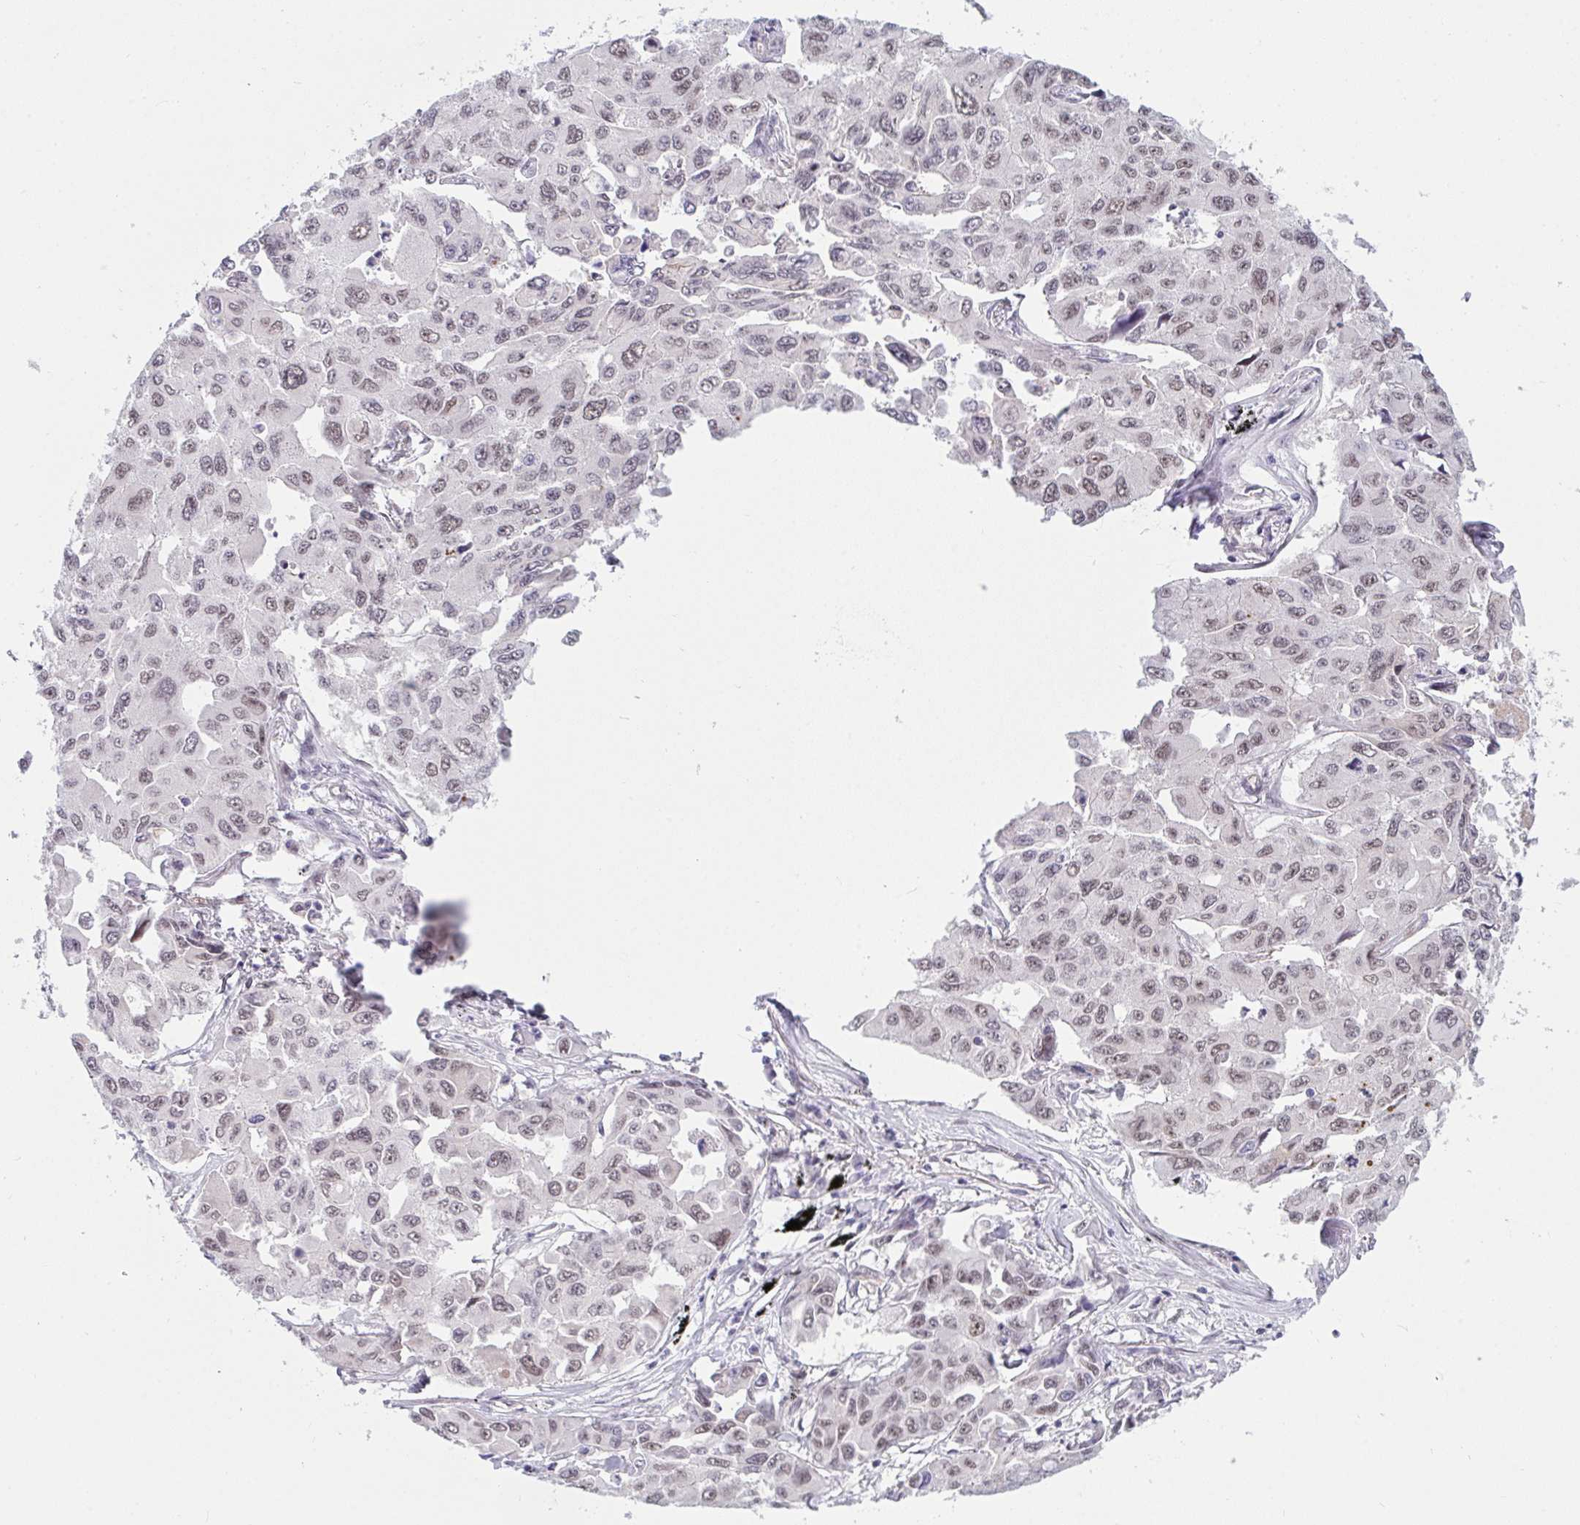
{"staining": {"intensity": "weak", "quantity": "25%-75%", "location": "nuclear"}, "tissue": "lung cancer", "cell_type": "Tumor cells", "image_type": "cancer", "snomed": [{"axis": "morphology", "description": "Adenocarcinoma, NOS"}, {"axis": "topography", "description": "Lung"}], "caption": "Lung cancer stained with DAB (3,3'-diaminobenzidine) immunohistochemistry (IHC) demonstrates low levels of weak nuclear positivity in about 25%-75% of tumor cells. The protein is stained brown, and the nuclei are stained in blue (DAB IHC with brightfield microscopy, high magnification).", "gene": "DSCAML1", "patient": {"sex": "male", "age": 64}}